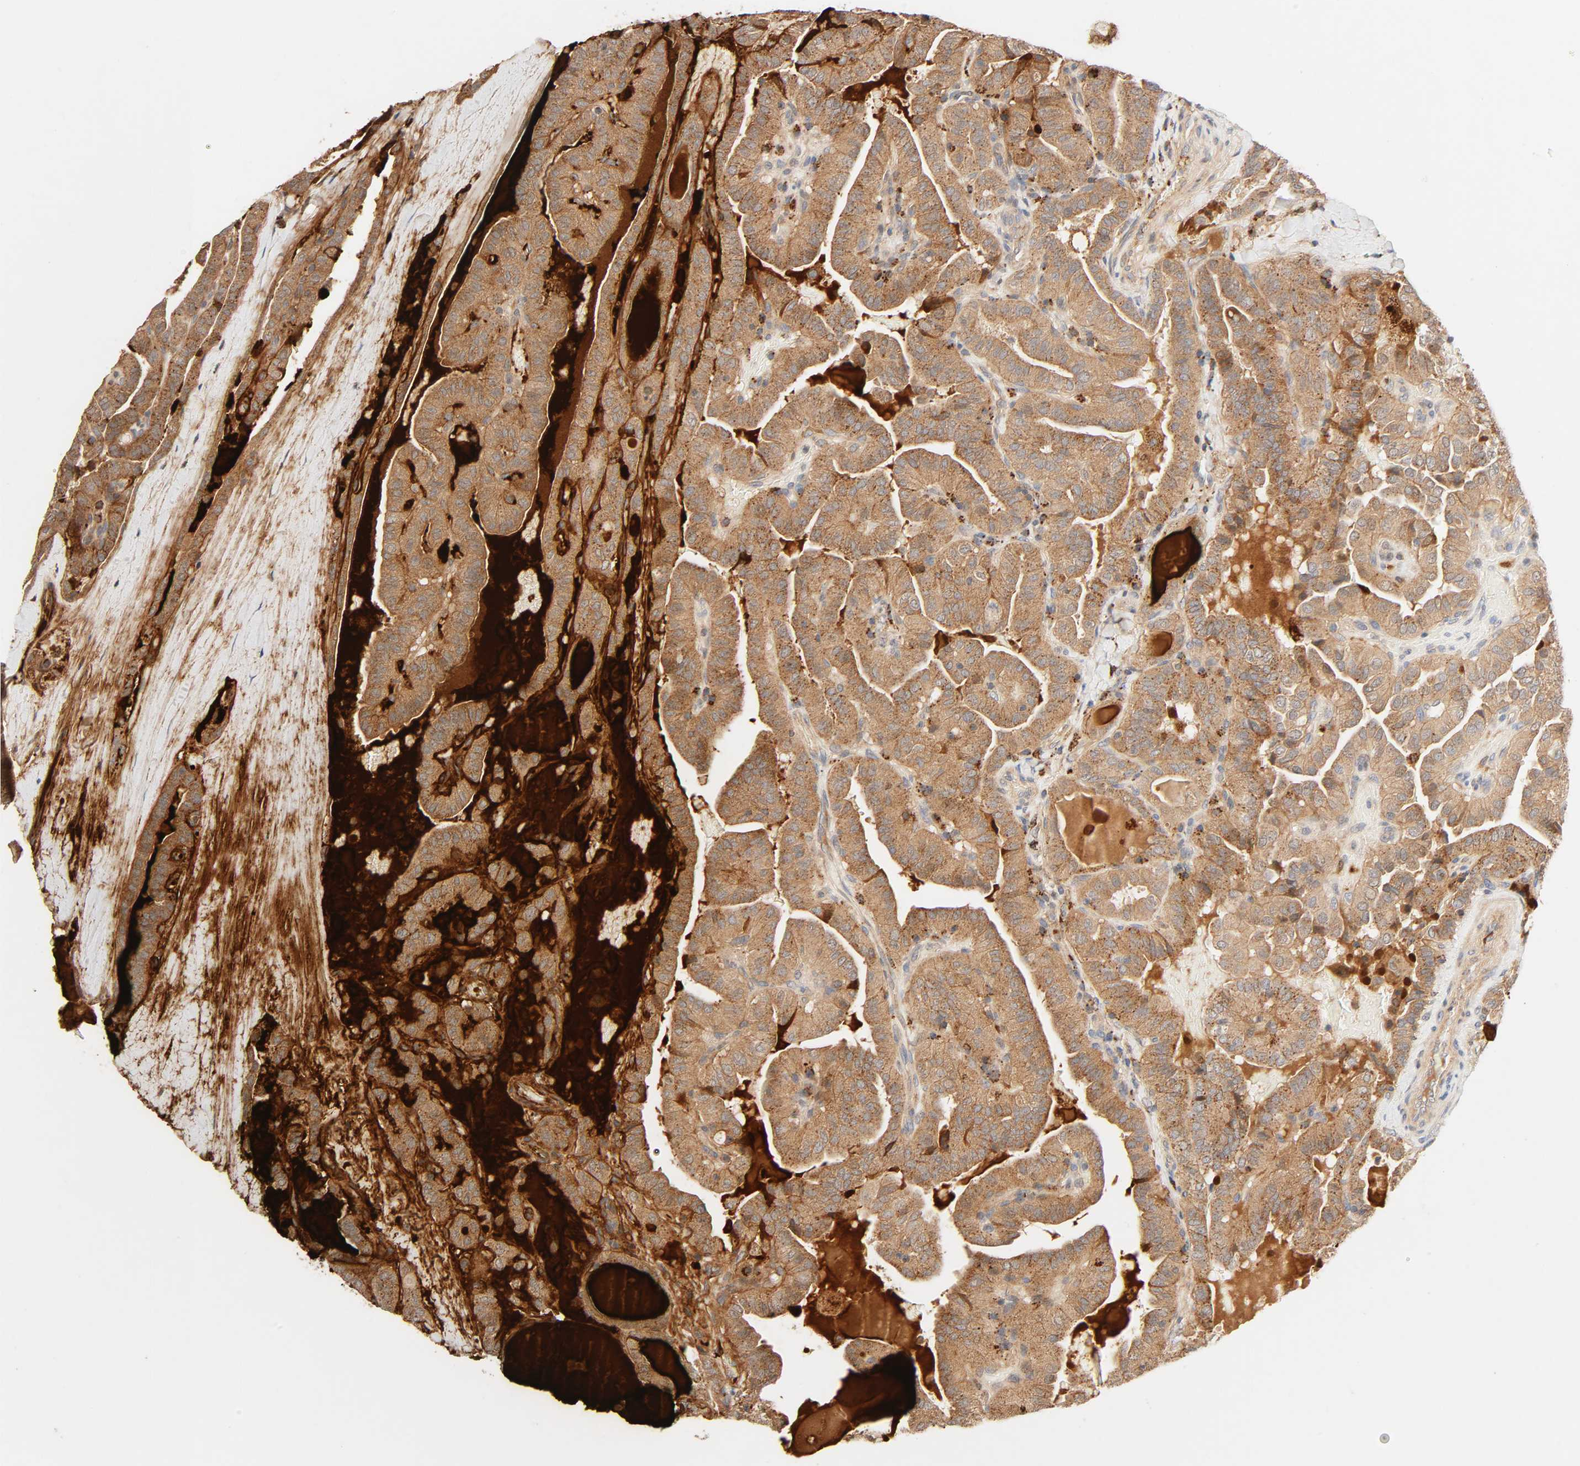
{"staining": {"intensity": "strong", "quantity": ">75%", "location": "cytoplasmic/membranous"}, "tissue": "thyroid cancer", "cell_type": "Tumor cells", "image_type": "cancer", "snomed": [{"axis": "morphology", "description": "Papillary adenocarcinoma, NOS"}, {"axis": "topography", "description": "Thyroid gland"}], "caption": "There is high levels of strong cytoplasmic/membranous expression in tumor cells of thyroid cancer, as demonstrated by immunohistochemical staining (brown color).", "gene": "MAPK6", "patient": {"sex": "male", "age": 77}}